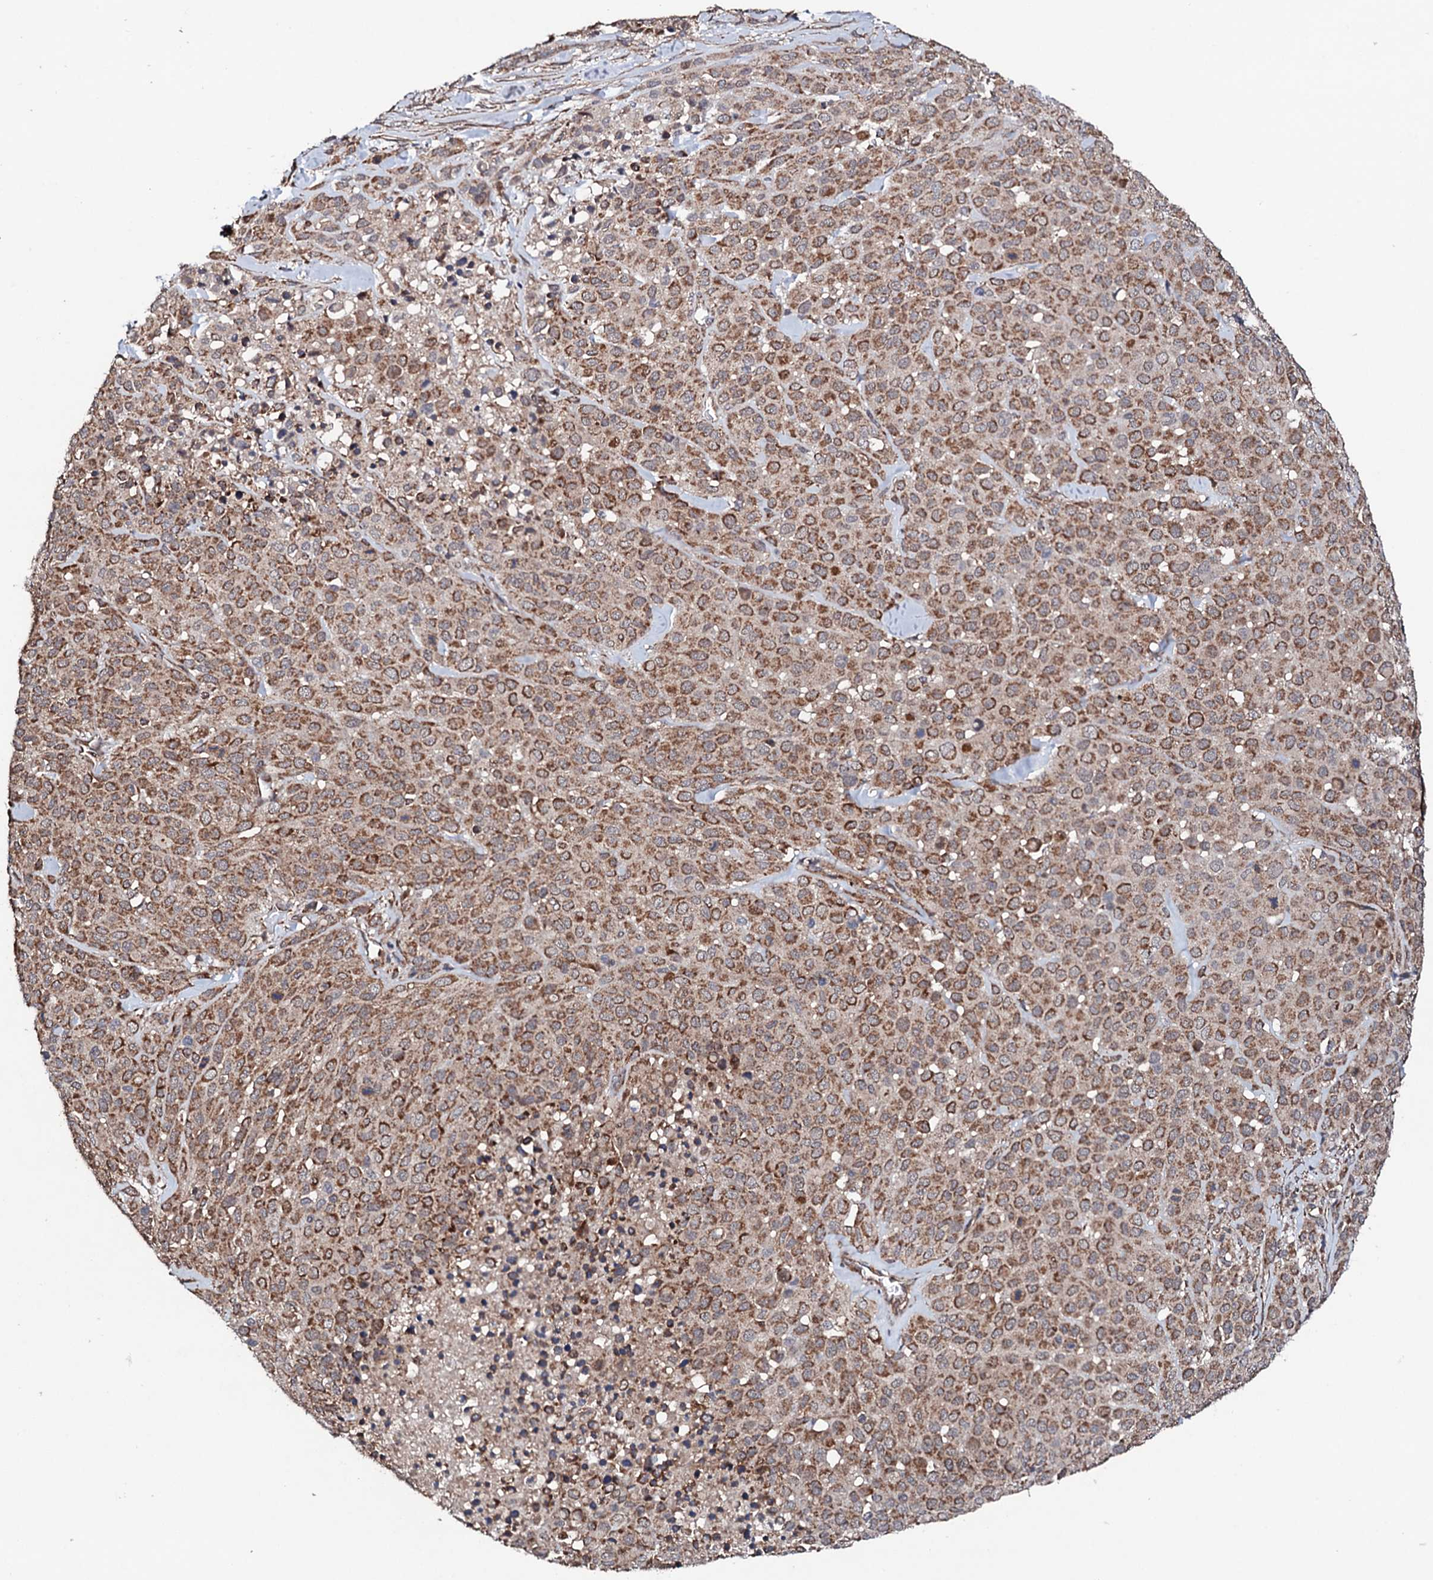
{"staining": {"intensity": "moderate", "quantity": ">75%", "location": "cytoplasmic/membranous"}, "tissue": "melanoma", "cell_type": "Tumor cells", "image_type": "cancer", "snomed": [{"axis": "morphology", "description": "Malignant melanoma, Metastatic site"}, {"axis": "topography", "description": "Skin"}], "caption": "Immunohistochemical staining of melanoma reveals medium levels of moderate cytoplasmic/membranous staining in approximately >75% of tumor cells.", "gene": "MTIF3", "patient": {"sex": "female", "age": 81}}